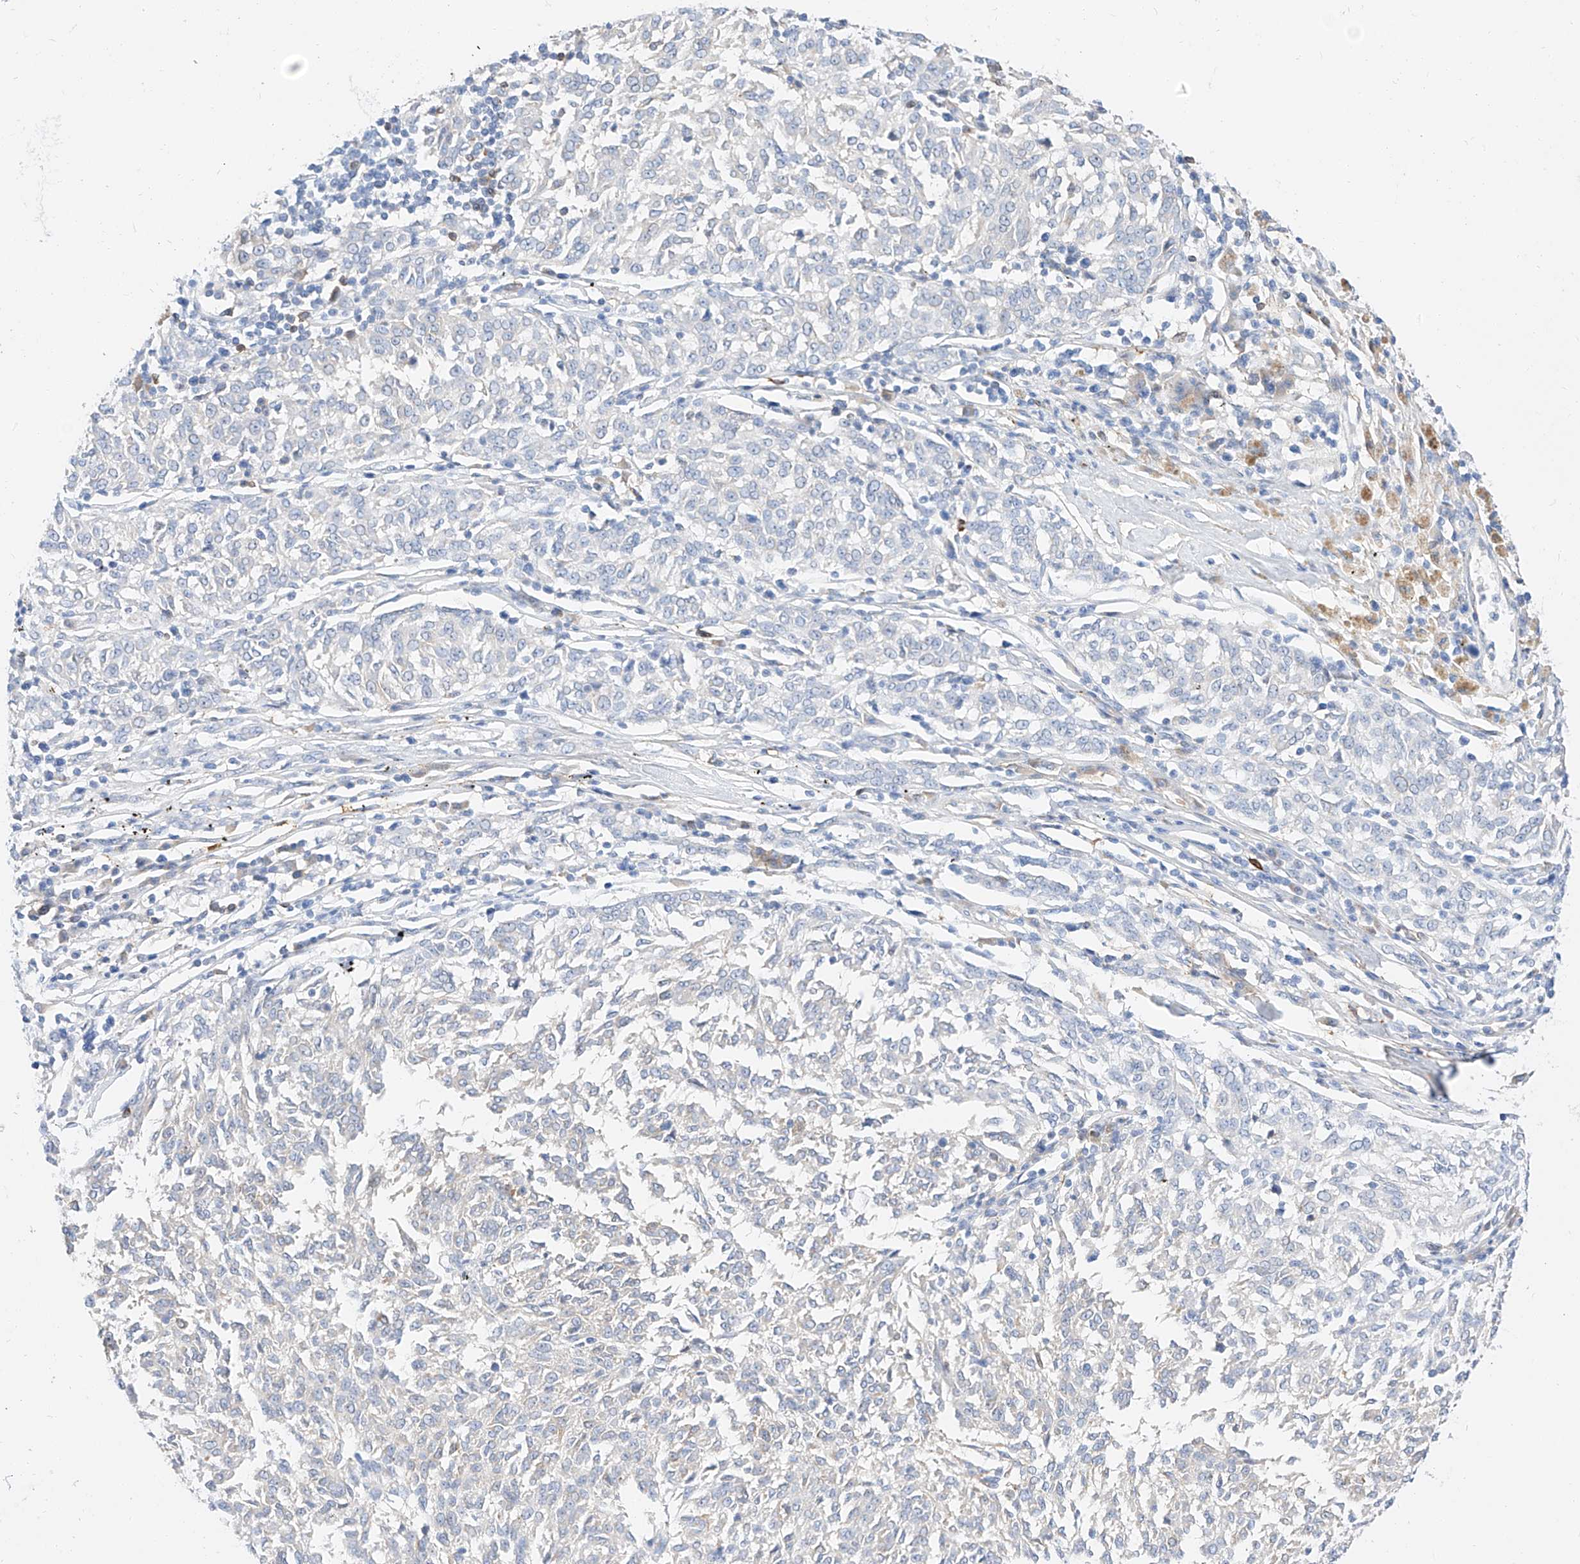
{"staining": {"intensity": "negative", "quantity": "none", "location": "none"}, "tissue": "melanoma", "cell_type": "Tumor cells", "image_type": "cancer", "snomed": [{"axis": "morphology", "description": "Malignant melanoma, NOS"}, {"axis": "topography", "description": "Skin"}], "caption": "This is an IHC image of malignant melanoma. There is no positivity in tumor cells.", "gene": "MAP7", "patient": {"sex": "female", "age": 72}}